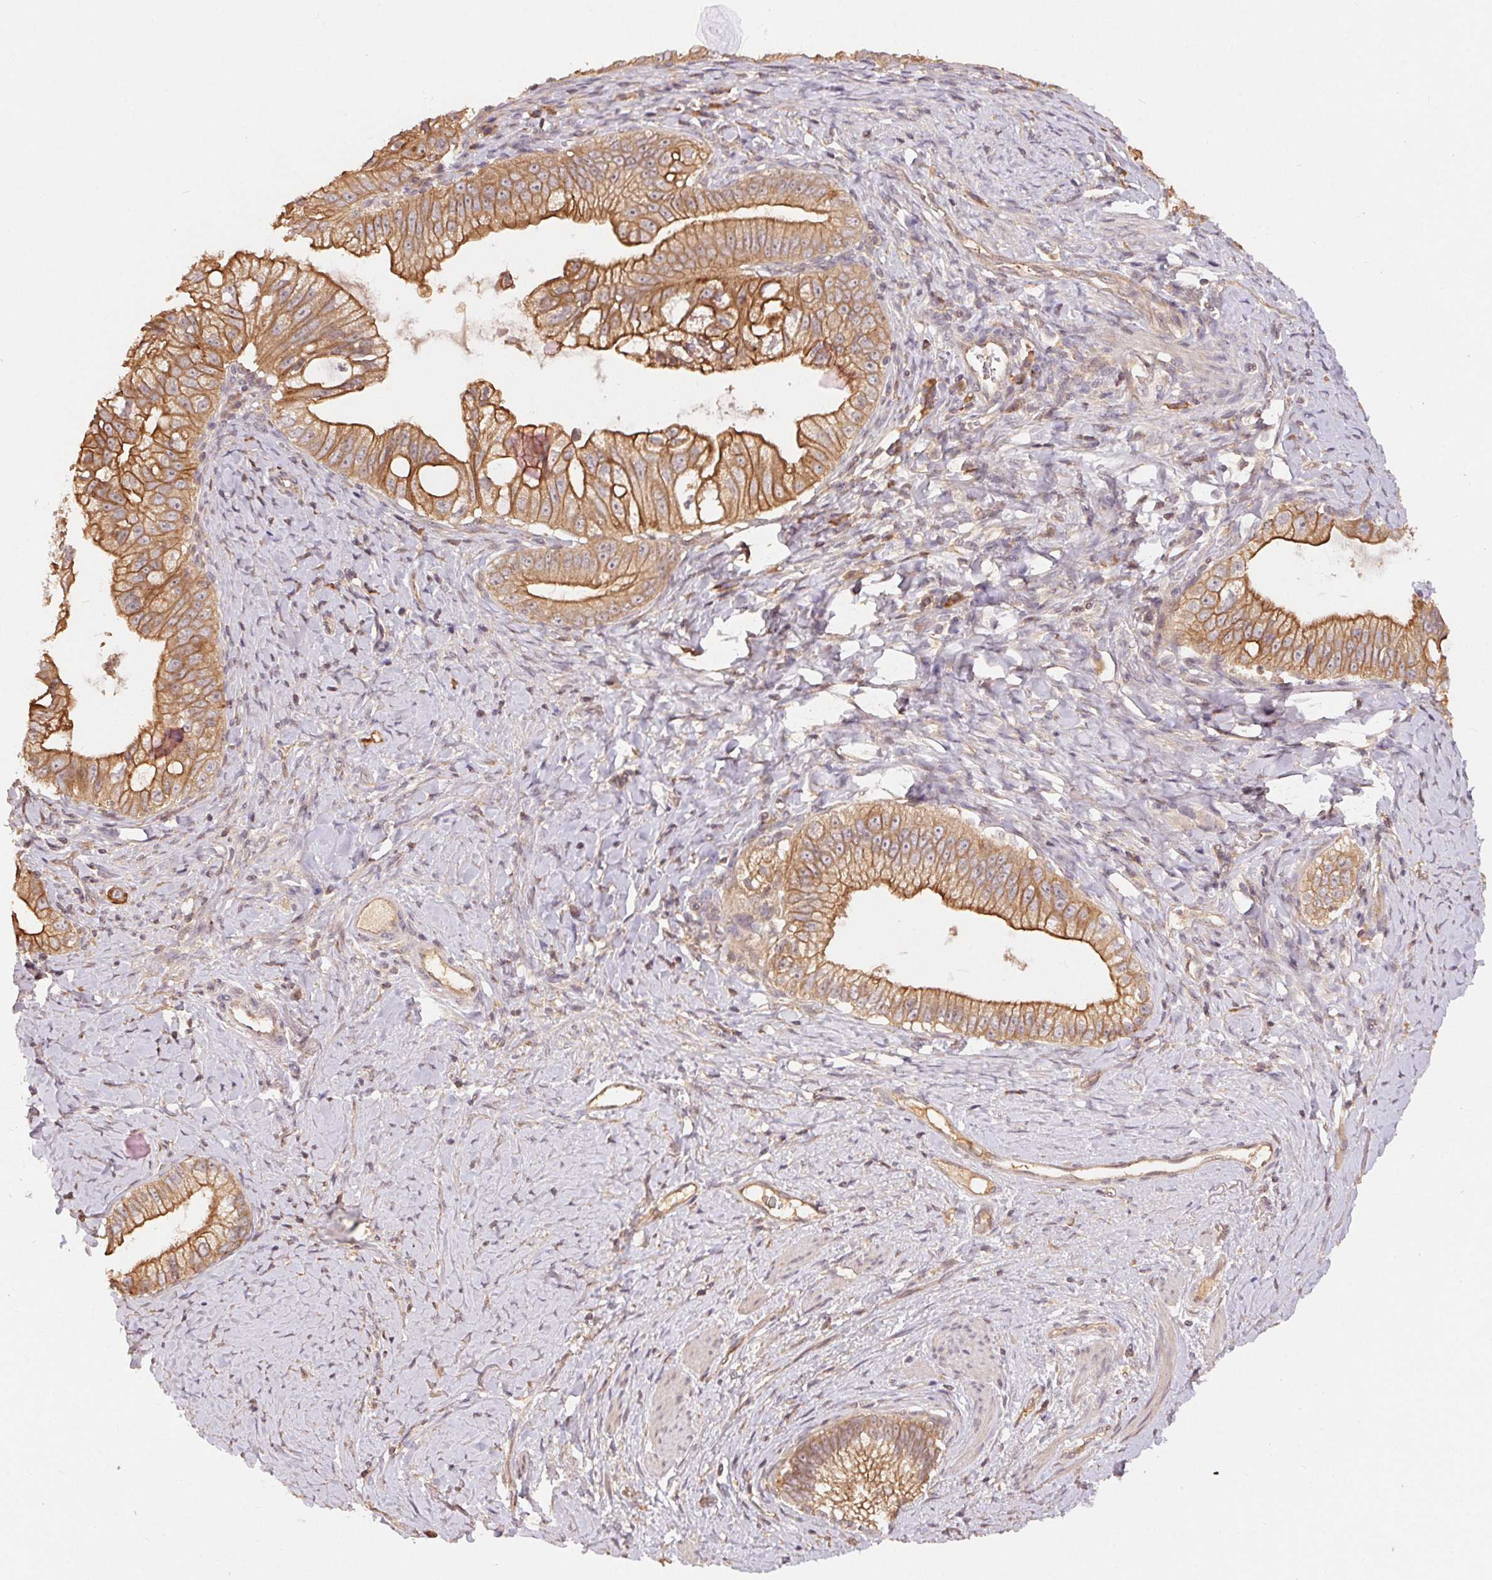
{"staining": {"intensity": "strong", "quantity": ">75%", "location": "cytoplasmic/membranous"}, "tissue": "pancreatic cancer", "cell_type": "Tumor cells", "image_type": "cancer", "snomed": [{"axis": "morphology", "description": "Adenocarcinoma, NOS"}, {"axis": "topography", "description": "Pancreas"}], "caption": "Pancreatic cancer (adenocarcinoma) was stained to show a protein in brown. There is high levels of strong cytoplasmic/membranous staining in approximately >75% of tumor cells.", "gene": "MAPKAPK2", "patient": {"sex": "male", "age": 70}}